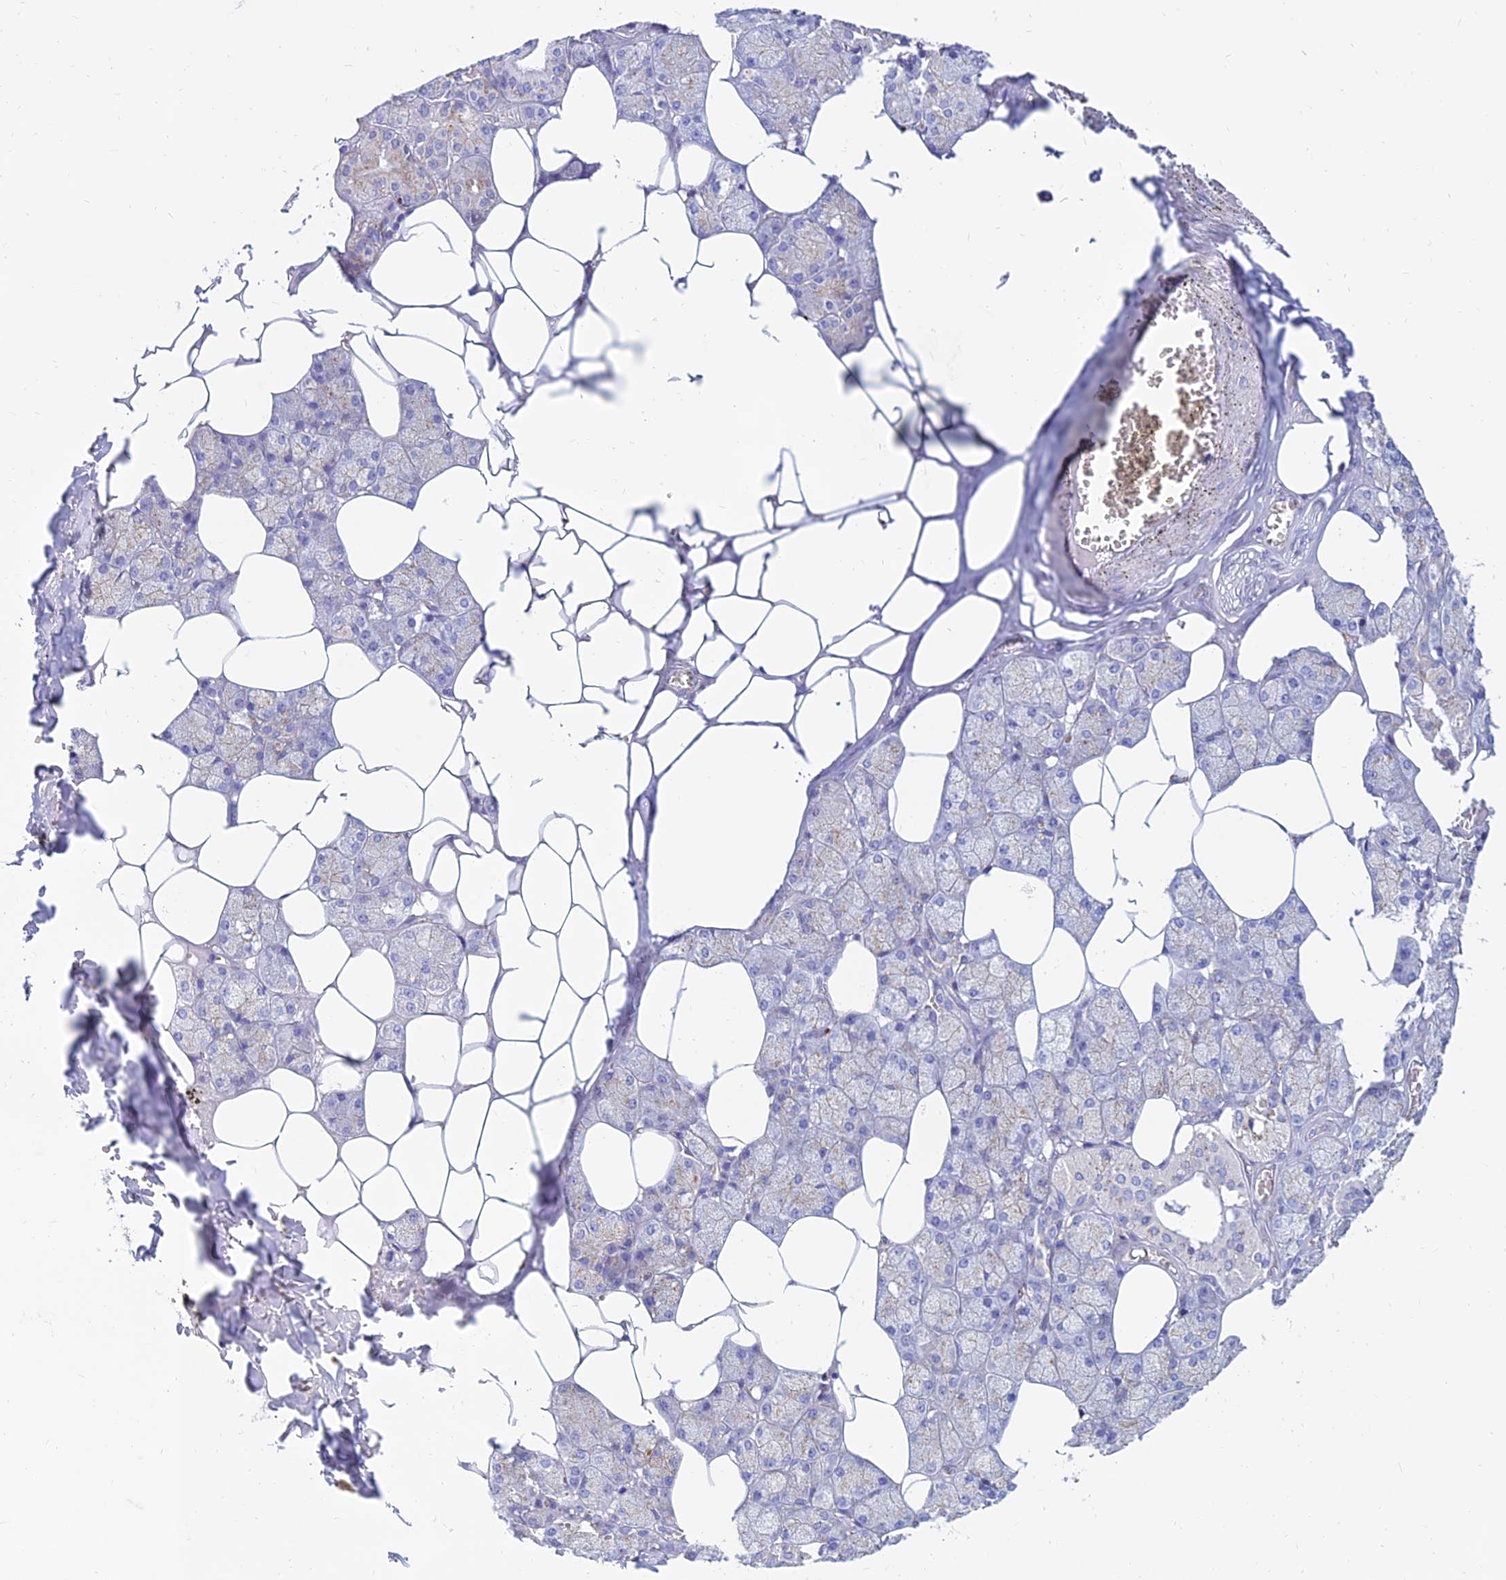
{"staining": {"intensity": "weak", "quantity": "<25%", "location": "cytoplasmic/membranous"}, "tissue": "salivary gland", "cell_type": "Glandular cells", "image_type": "normal", "snomed": [{"axis": "morphology", "description": "Normal tissue, NOS"}, {"axis": "topography", "description": "Salivary gland"}], "caption": "A high-resolution micrograph shows IHC staining of normal salivary gland, which shows no significant positivity in glandular cells. The staining was performed using DAB (3,3'-diaminobenzidine) to visualize the protein expression in brown, while the nuclei were stained in blue with hematoxylin (Magnification: 20x).", "gene": "SPNS1", "patient": {"sex": "male", "age": 62}}